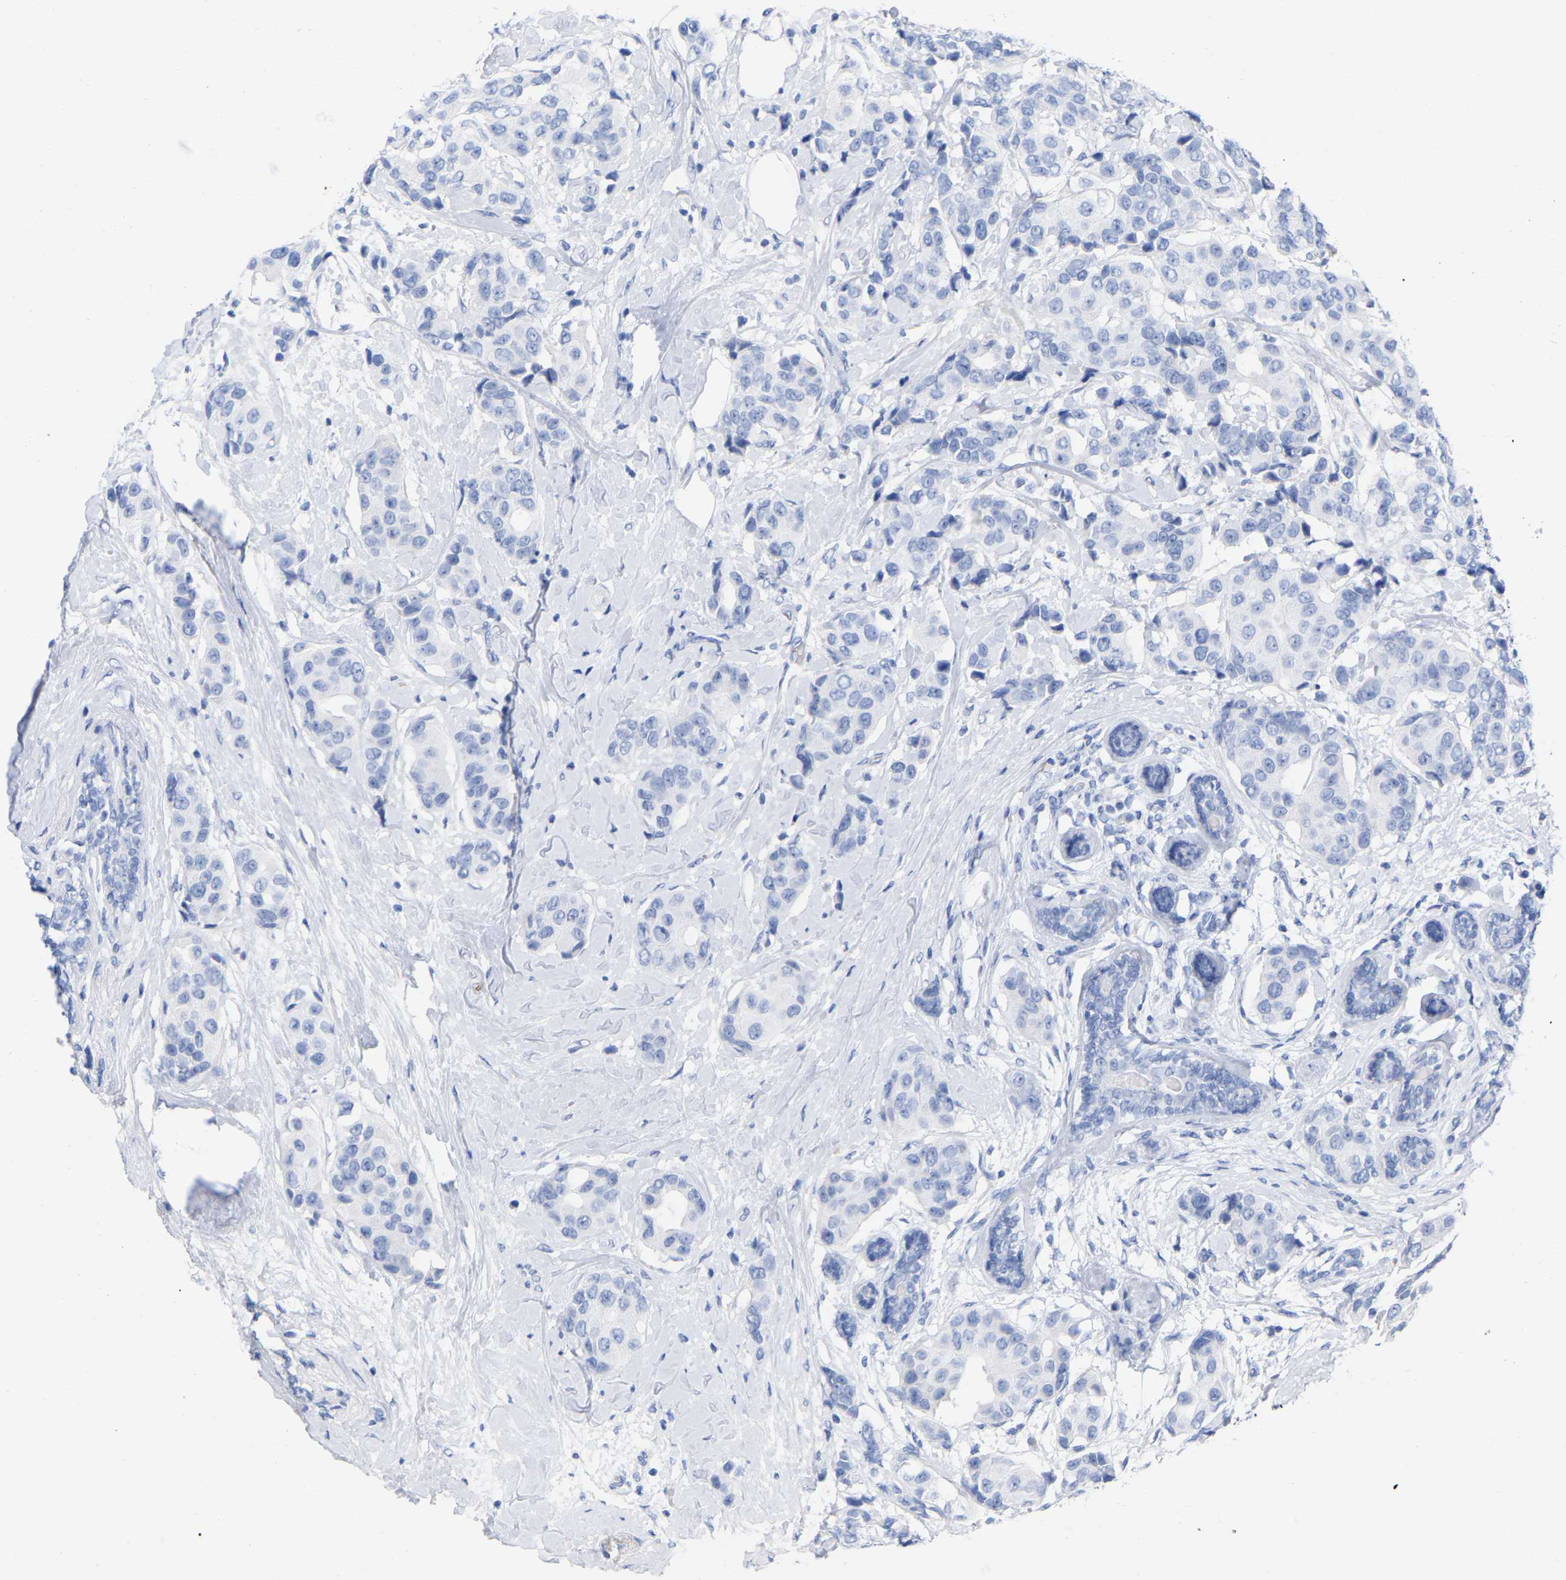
{"staining": {"intensity": "negative", "quantity": "none", "location": "none"}, "tissue": "breast cancer", "cell_type": "Tumor cells", "image_type": "cancer", "snomed": [{"axis": "morphology", "description": "Normal tissue, NOS"}, {"axis": "morphology", "description": "Duct carcinoma"}, {"axis": "topography", "description": "Breast"}], "caption": "Image shows no protein positivity in tumor cells of breast cancer (invasive ductal carcinoma) tissue.", "gene": "HAPLN1", "patient": {"sex": "female", "age": 39}}